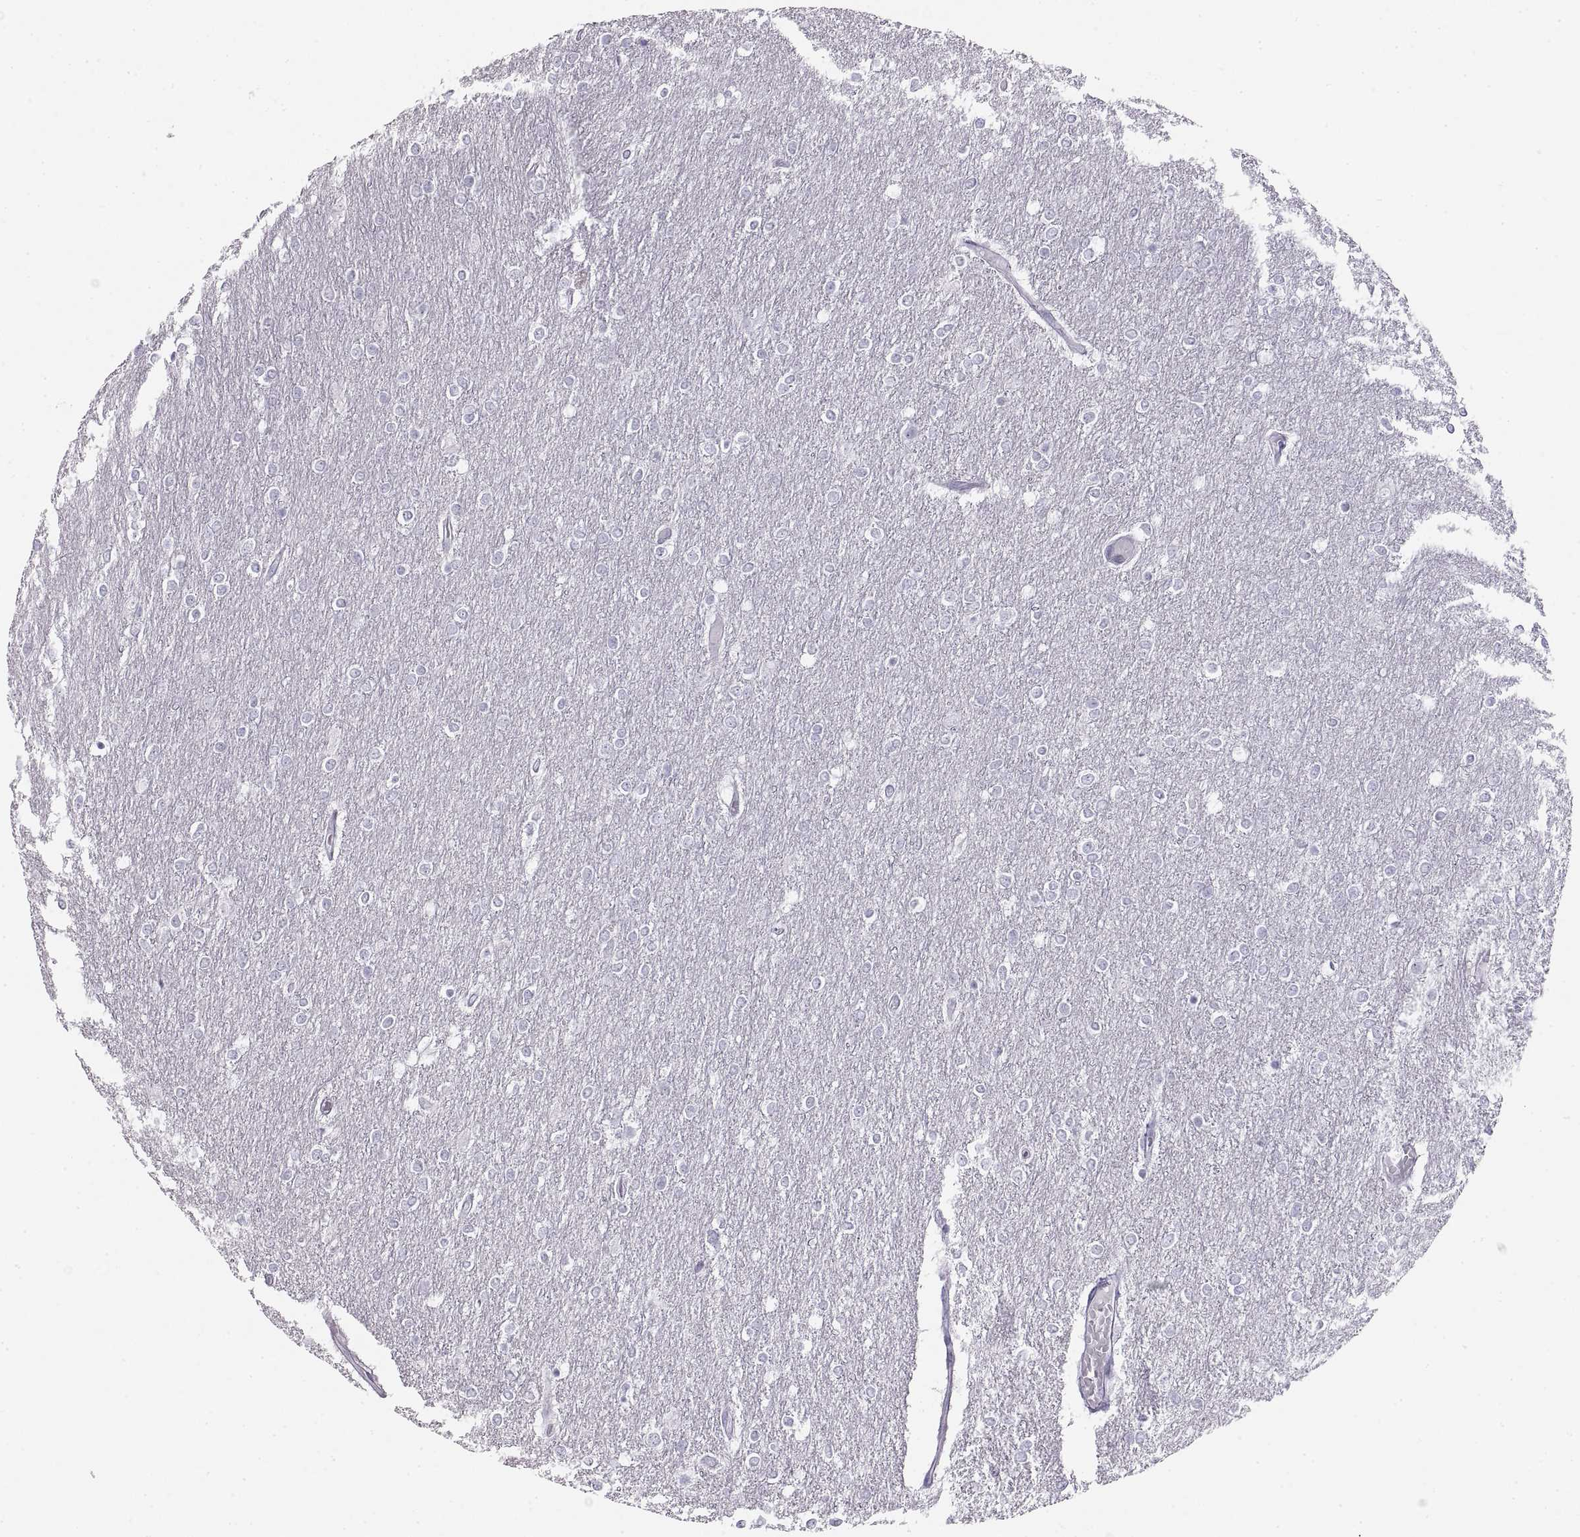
{"staining": {"intensity": "negative", "quantity": "none", "location": "none"}, "tissue": "glioma", "cell_type": "Tumor cells", "image_type": "cancer", "snomed": [{"axis": "morphology", "description": "Glioma, malignant, High grade"}, {"axis": "topography", "description": "Brain"}], "caption": "IHC histopathology image of human glioma stained for a protein (brown), which shows no expression in tumor cells.", "gene": "SEMG1", "patient": {"sex": "female", "age": 61}}